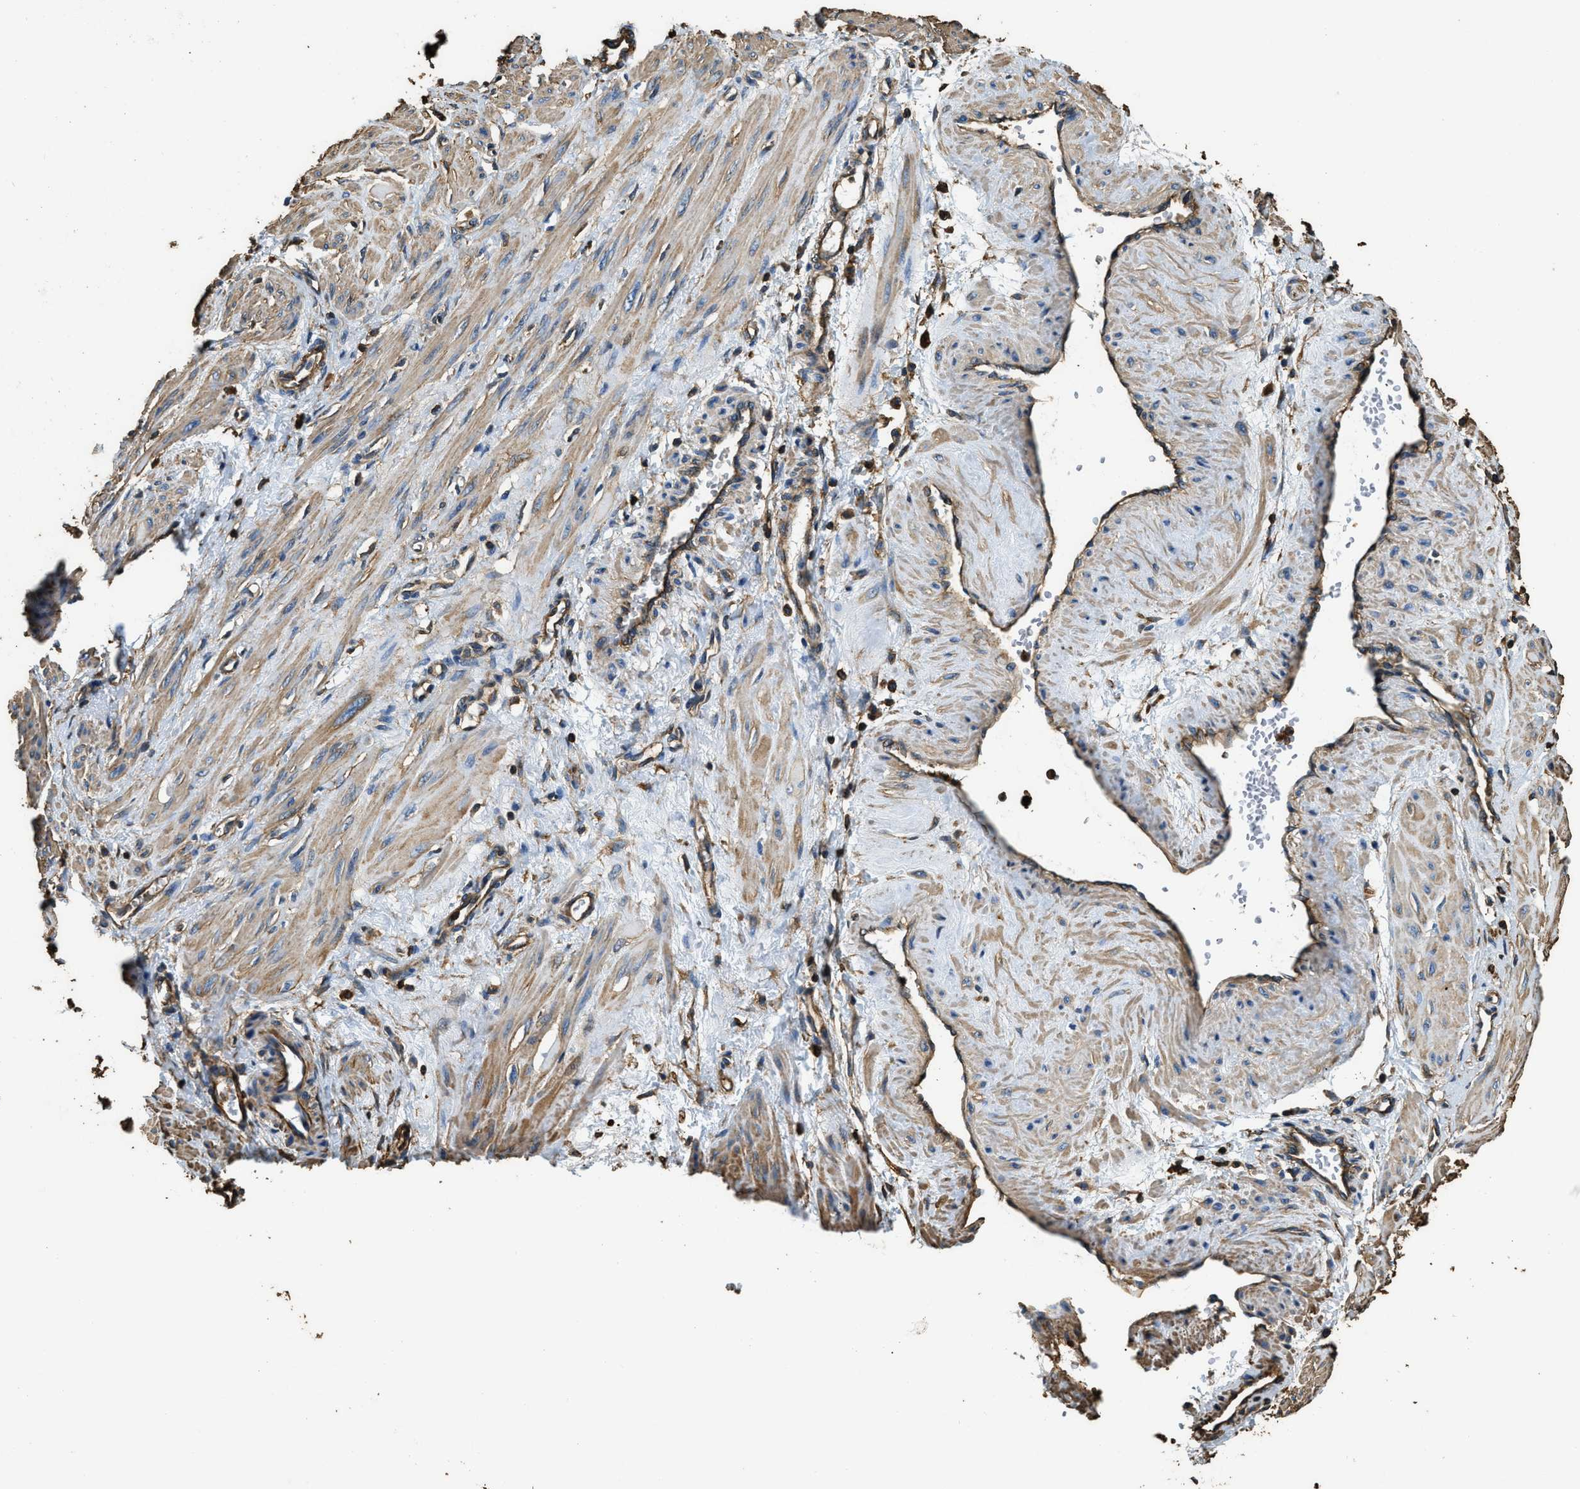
{"staining": {"intensity": "moderate", "quantity": ">75%", "location": "cytoplasmic/membranous"}, "tissue": "smooth muscle", "cell_type": "Smooth muscle cells", "image_type": "normal", "snomed": [{"axis": "morphology", "description": "Normal tissue, NOS"}, {"axis": "topography", "description": "Endometrium"}], "caption": "IHC of benign smooth muscle displays medium levels of moderate cytoplasmic/membranous expression in approximately >75% of smooth muscle cells. (brown staining indicates protein expression, while blue staining denotes nuclei).", "gene": "ACCS", "patient": {"sex": "female", "age": 33}}